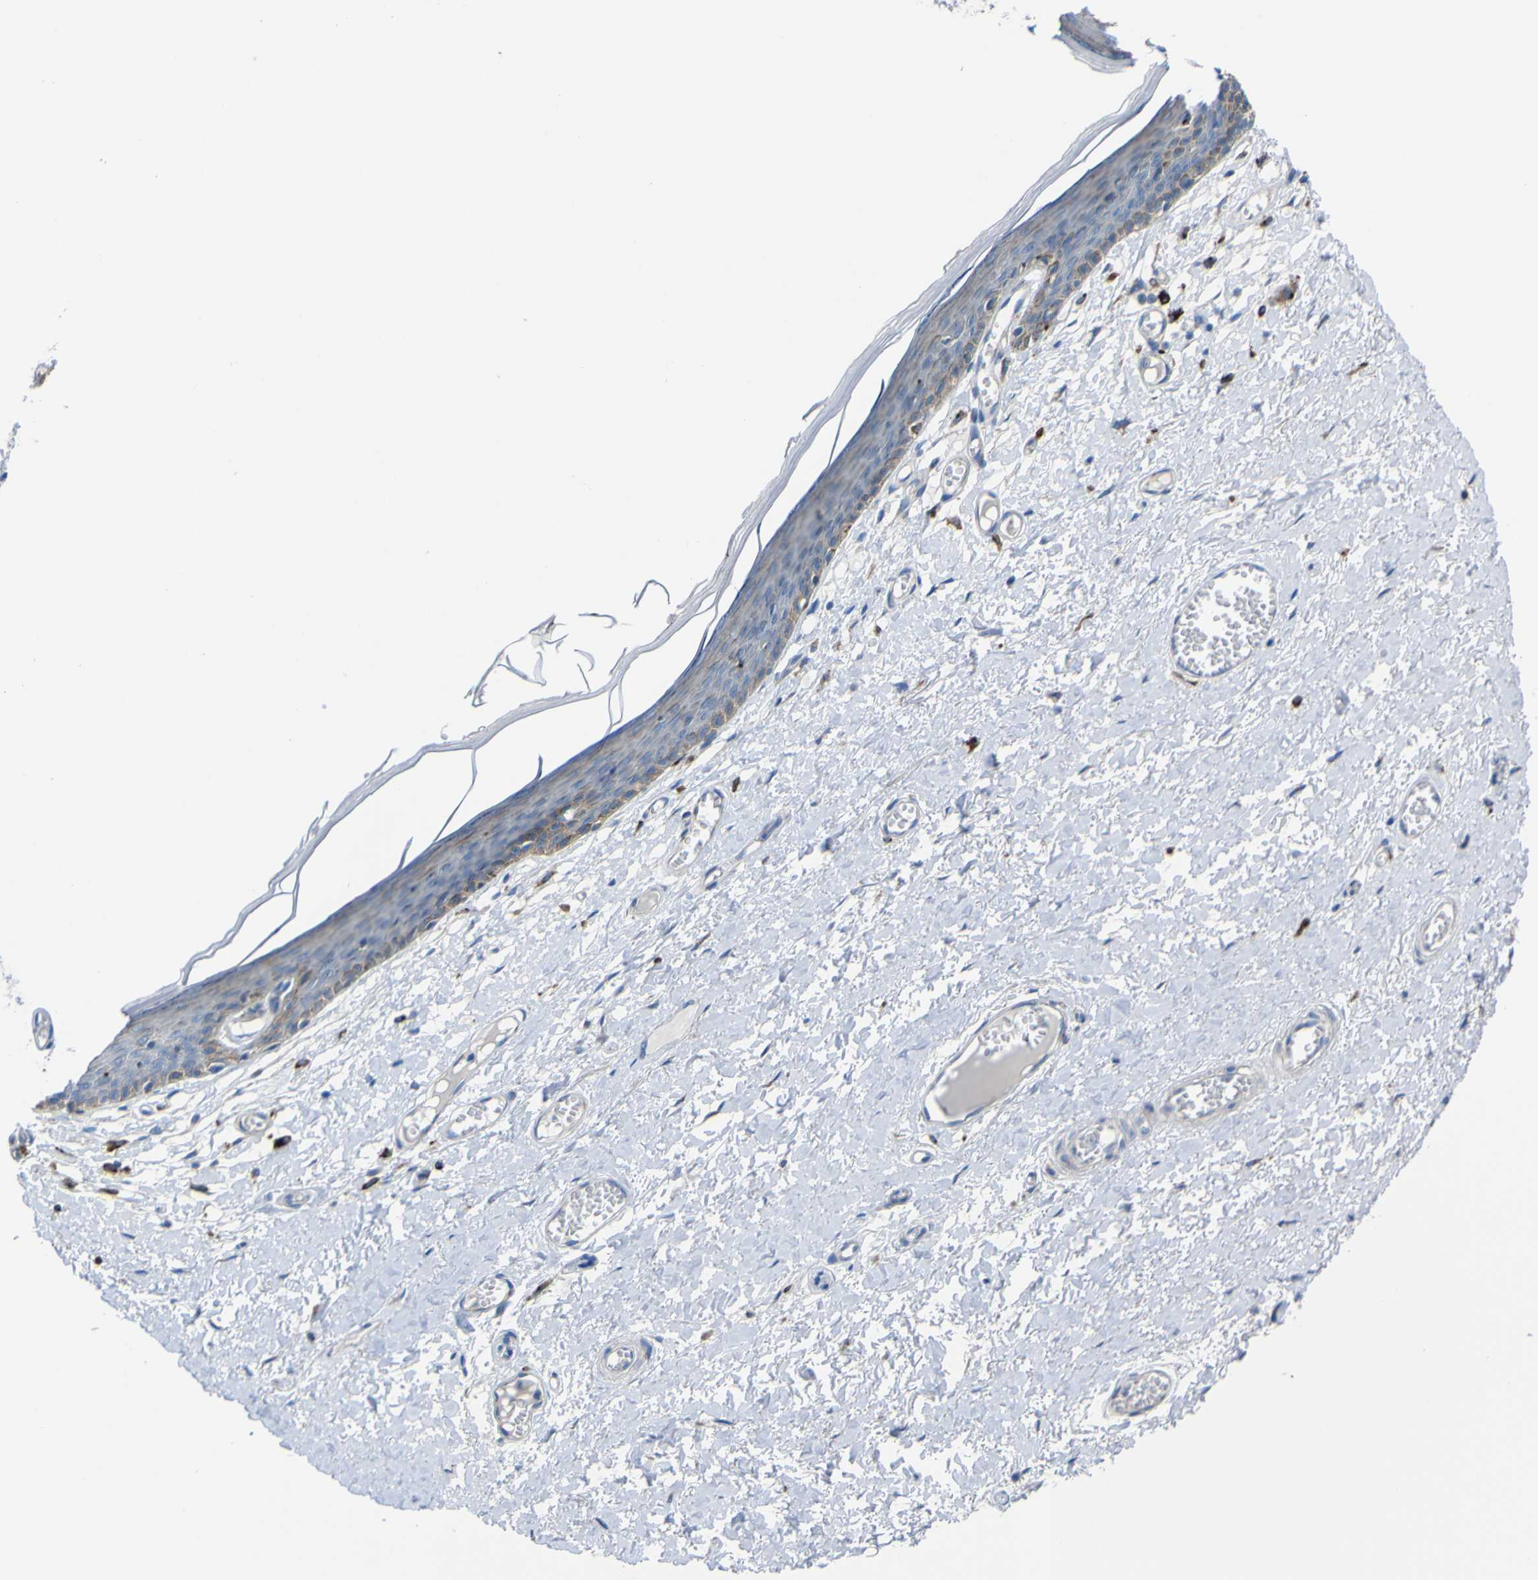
{"staining": {"intensity": "strong", "quantity": "25%-75%", "location": "cytoplasmic/membranous"}, "tissue": "skin", "cell_type": "Epidermal cells", "image_type": "normal", "snomed": [{"axis": "morphology", "description": "Normal tissue, NOS"}, {"axis": "topography", "description": "Vulva"}], "caption": "This micrograph shows normal skin stained with IHC to label a protein in brown. The cytoplasmic/membranous of epidermal cells show strong positivity for the protein. Nuclei are counter-stained blue.", "gene": "CST3", "patient": {"sex": "female", "age": 54}}